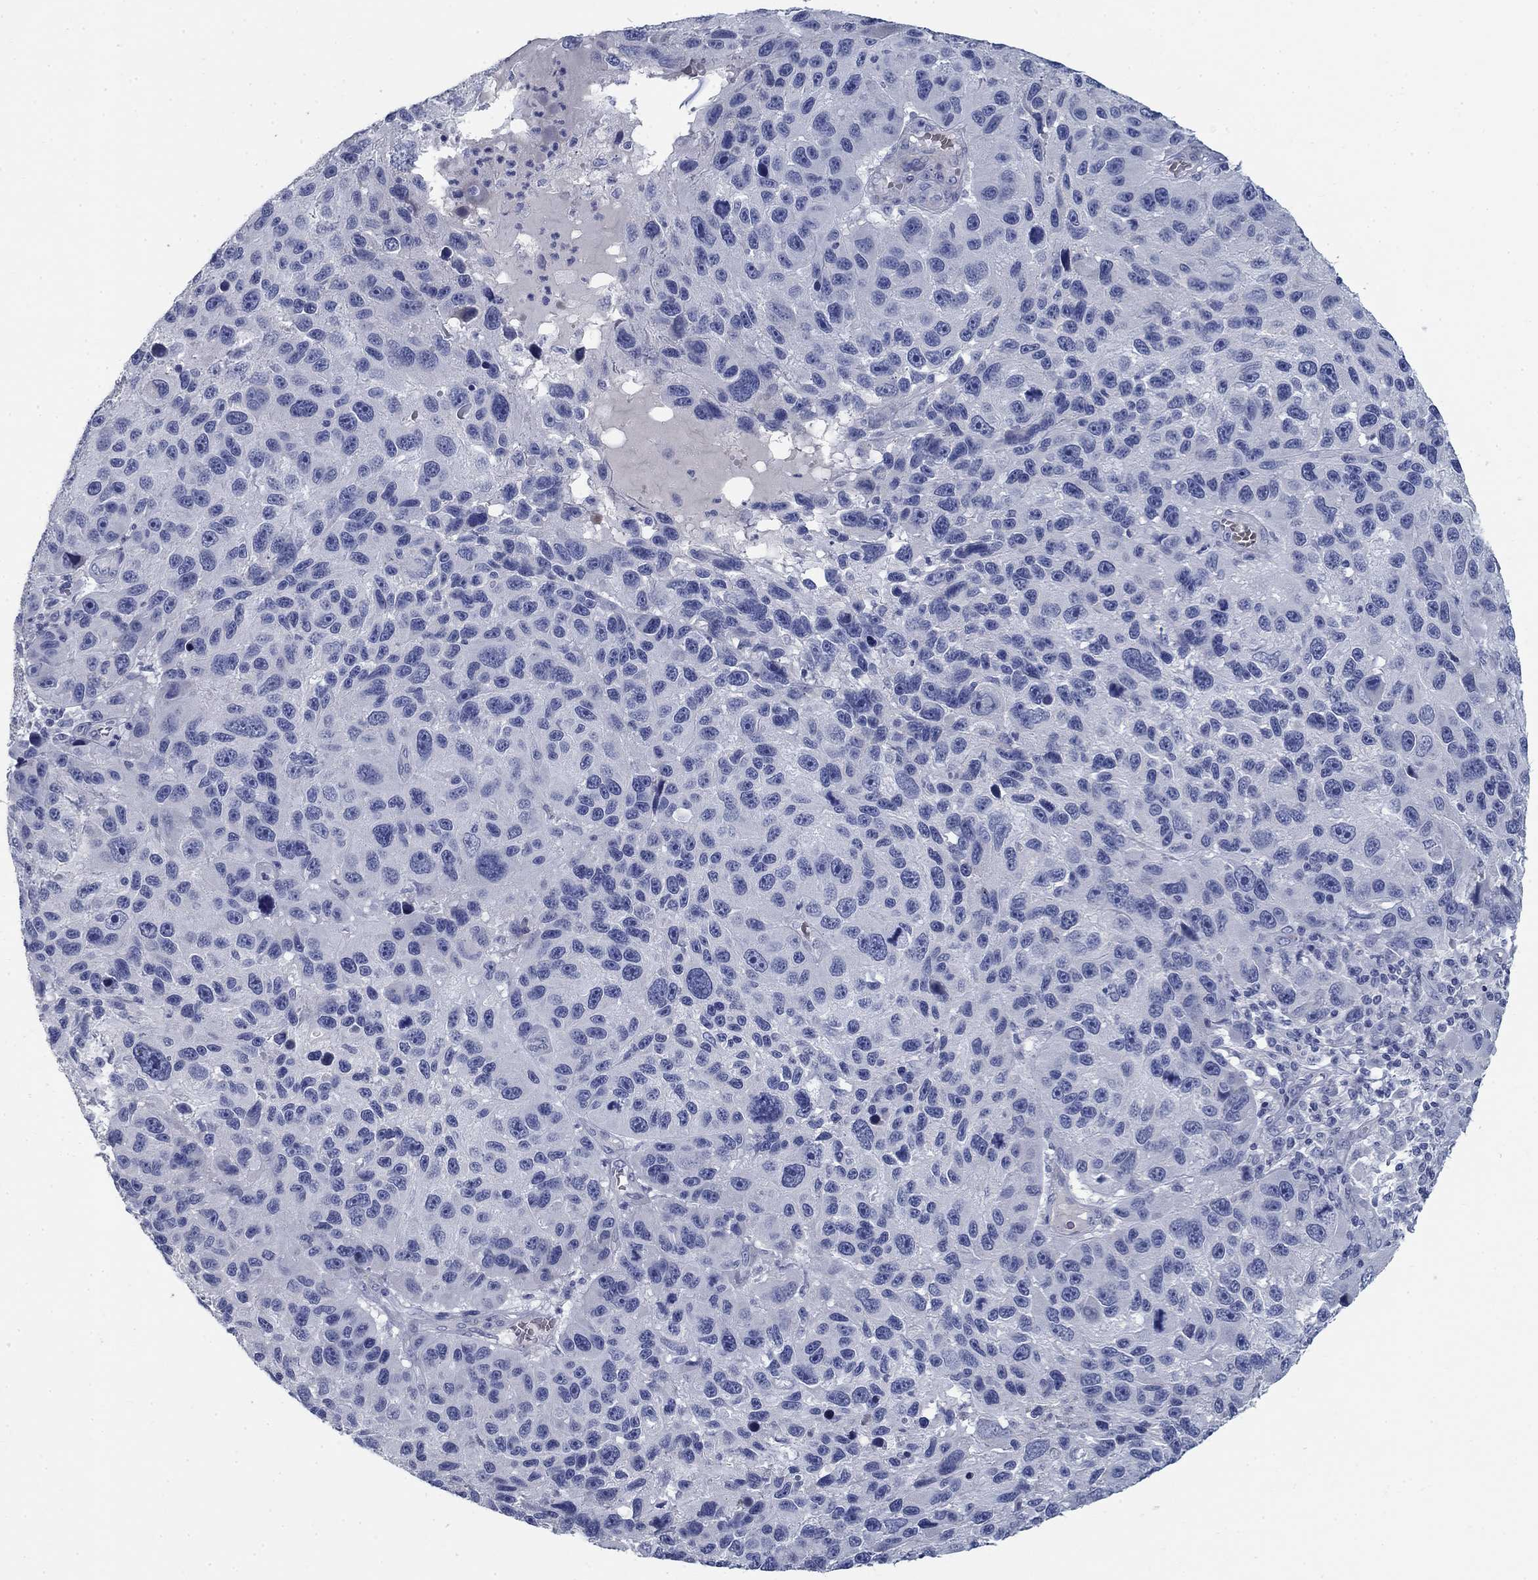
{"staining": {"intensity": "negative", "quantity": "none", "location": "none"}, "tissue": "melanoma", "cell_type": "Tumor cells", "image_type": "cancer", "snomed": [{"axis": "morphology", "description": "Malignant melanoma, NOS"}, {"axis": "topography", "description": "Skin"}], "caption": "Immunohistochemical staining of malignant melanoma shows no significant expression in tumor cells.", "gene": "DNER", "patient": {"sex": "male", "age": 53}}